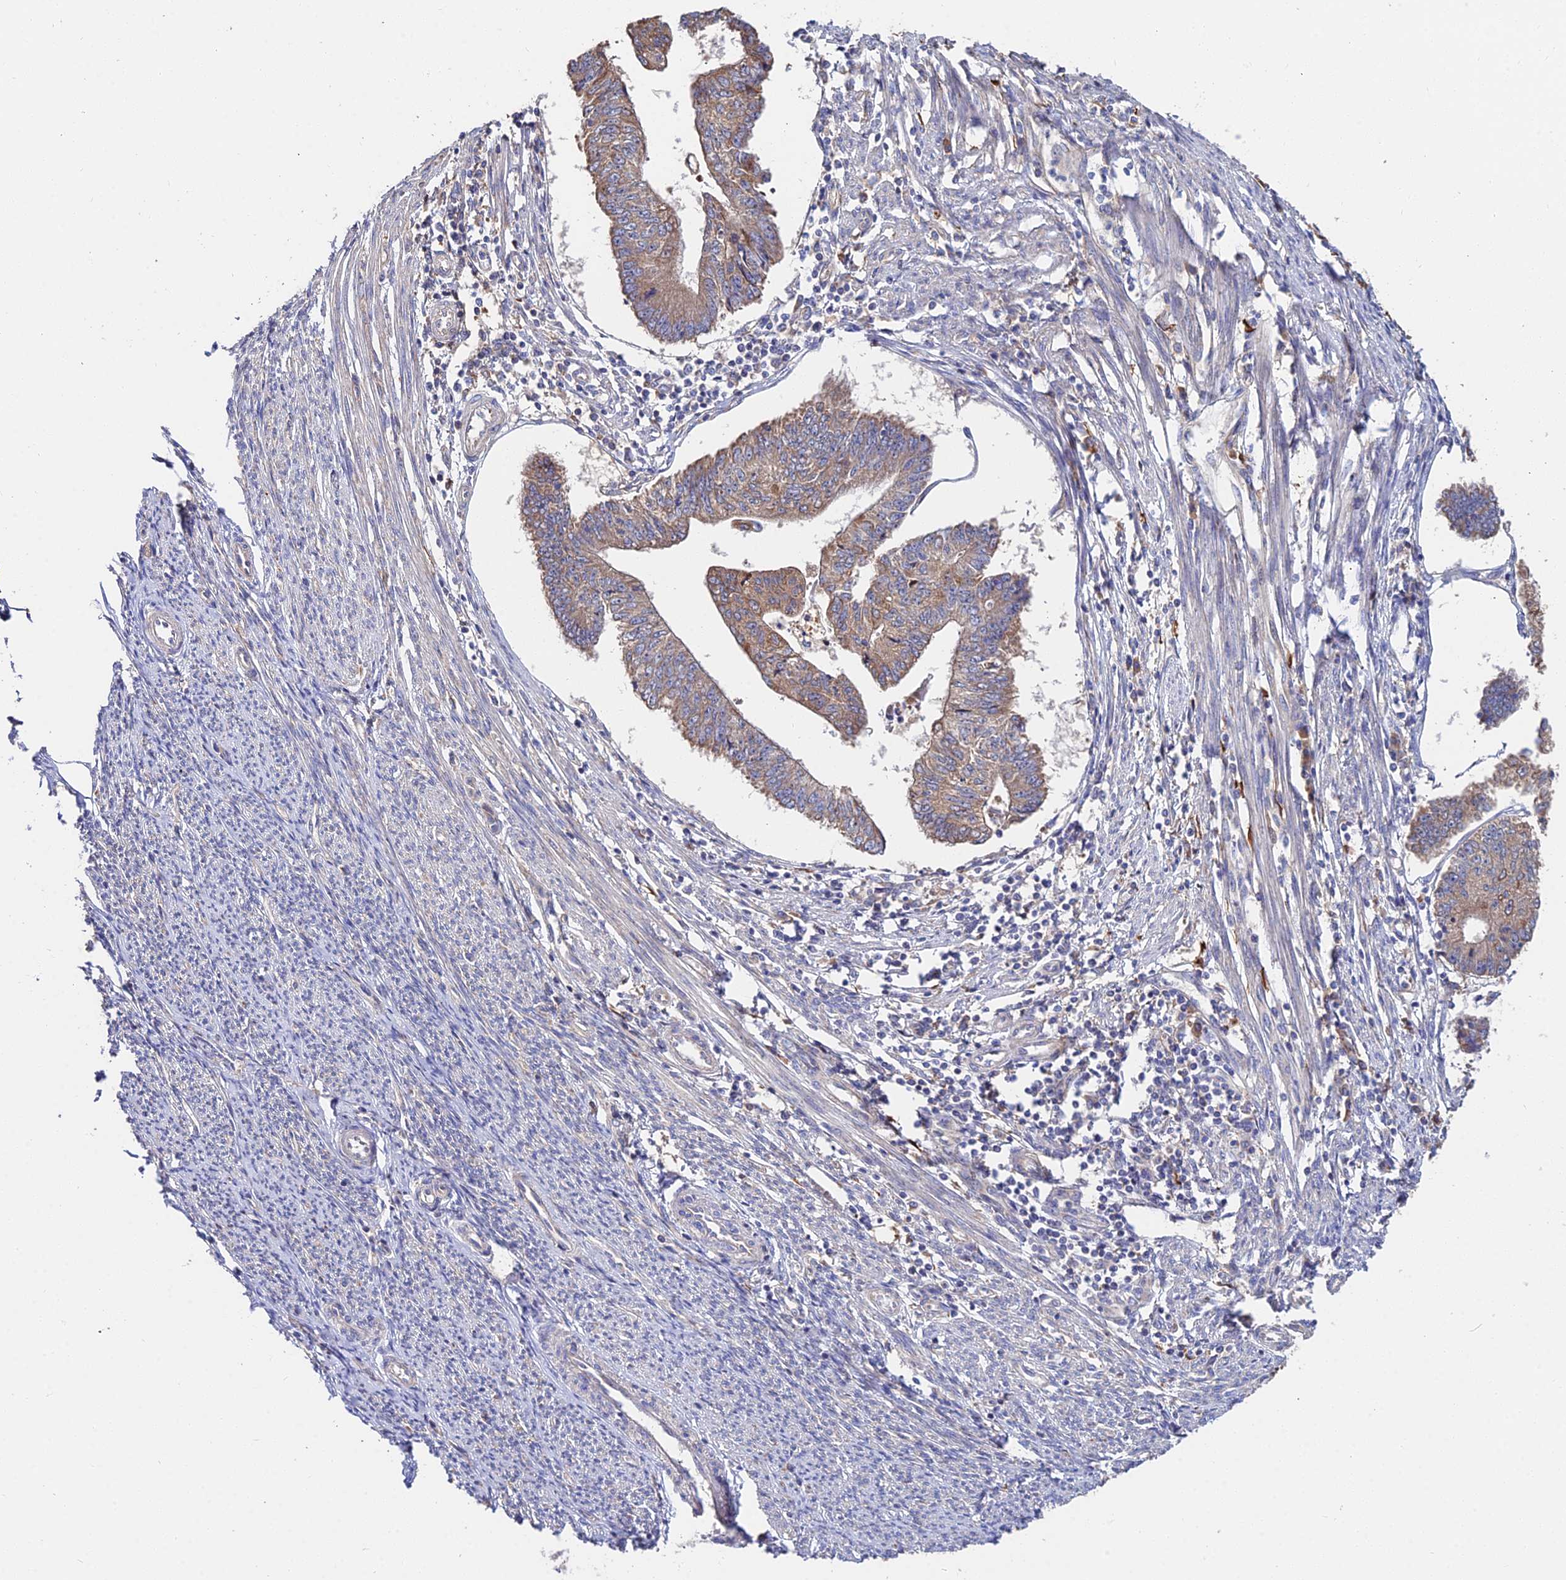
{"staining": {"intensity": "moderate", "quantity": ">75%", "location": "cytoplasmic/membranous"}, "tissue": "endometrial cancer", "cell_type": "Tumor cells", "image_type": "cancer", "snomed": [{"axis": "morphology", "description": "Adenocarcinoma, NOS"}, {"axis": "topography", "description": "Endometrium"}], "caption": "IHC of human adenocarcinoma (endometrial) shows medium levels of moderate cytoplasmic/membranous positivity in approximately >75% of tumor cells.", "gene": "CDC37L1", "patient": {"sex": "female", "age": 56}}